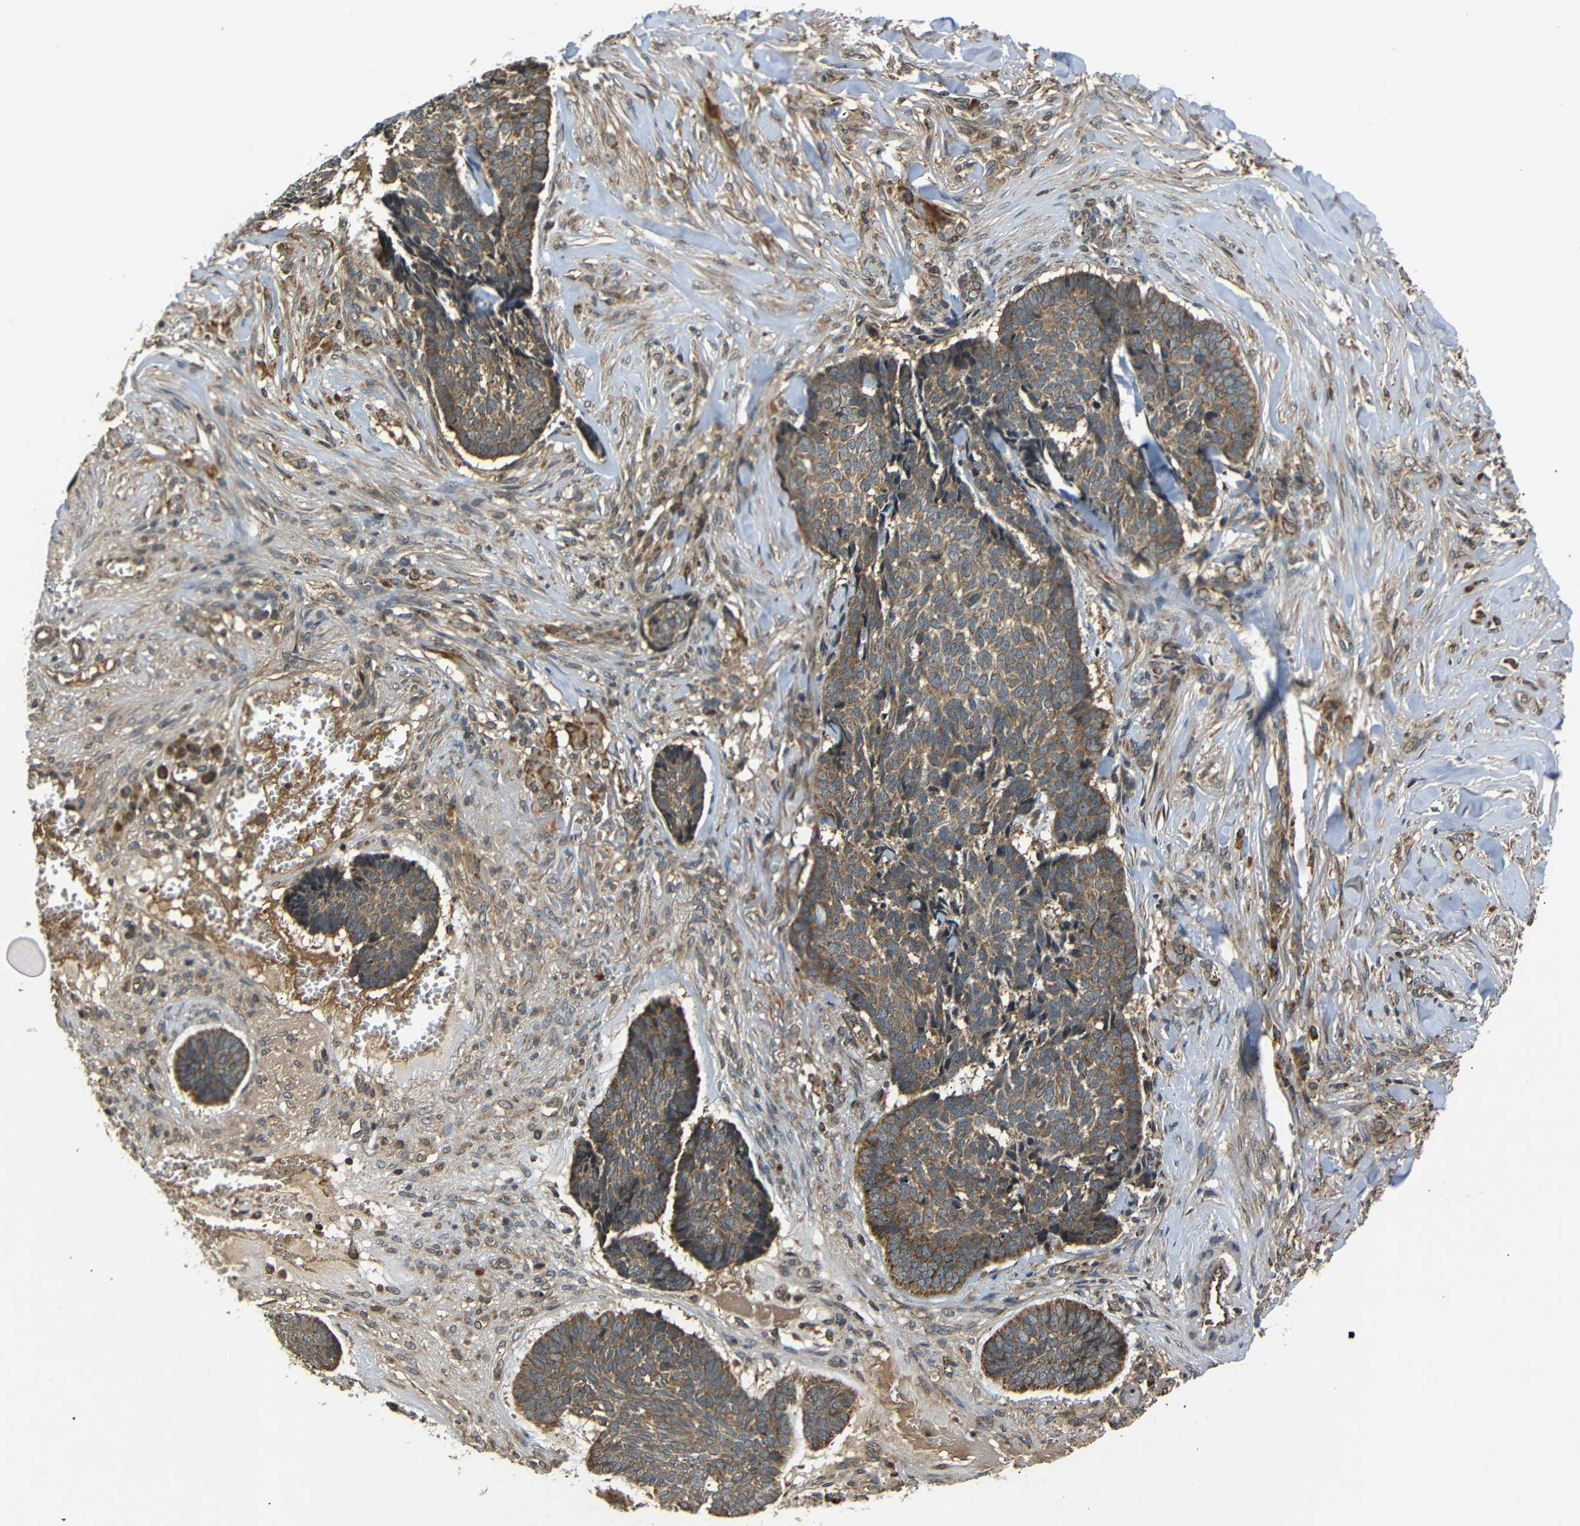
{"staining": {"intensity": "moderate", "quantity": ">75%", "location": "cytoplasmic/membranous"}, "tissue": "skin cancer", "cell_type": "Tumor cells", "image_type": "cancer", "snomed": [{"axis": "morphology", "description": "Basal cell carcinoma"}, {"axis": "topography", "description": "Skin"}], "caption": "IHC of human basal cell carcinoma (skin) demonstrates medium levels of moderate cytoplasmic/membranous expression in about >75% of tumor cells.", "gene": "TANK", "patient": {"sex": "male", "age": 84}}